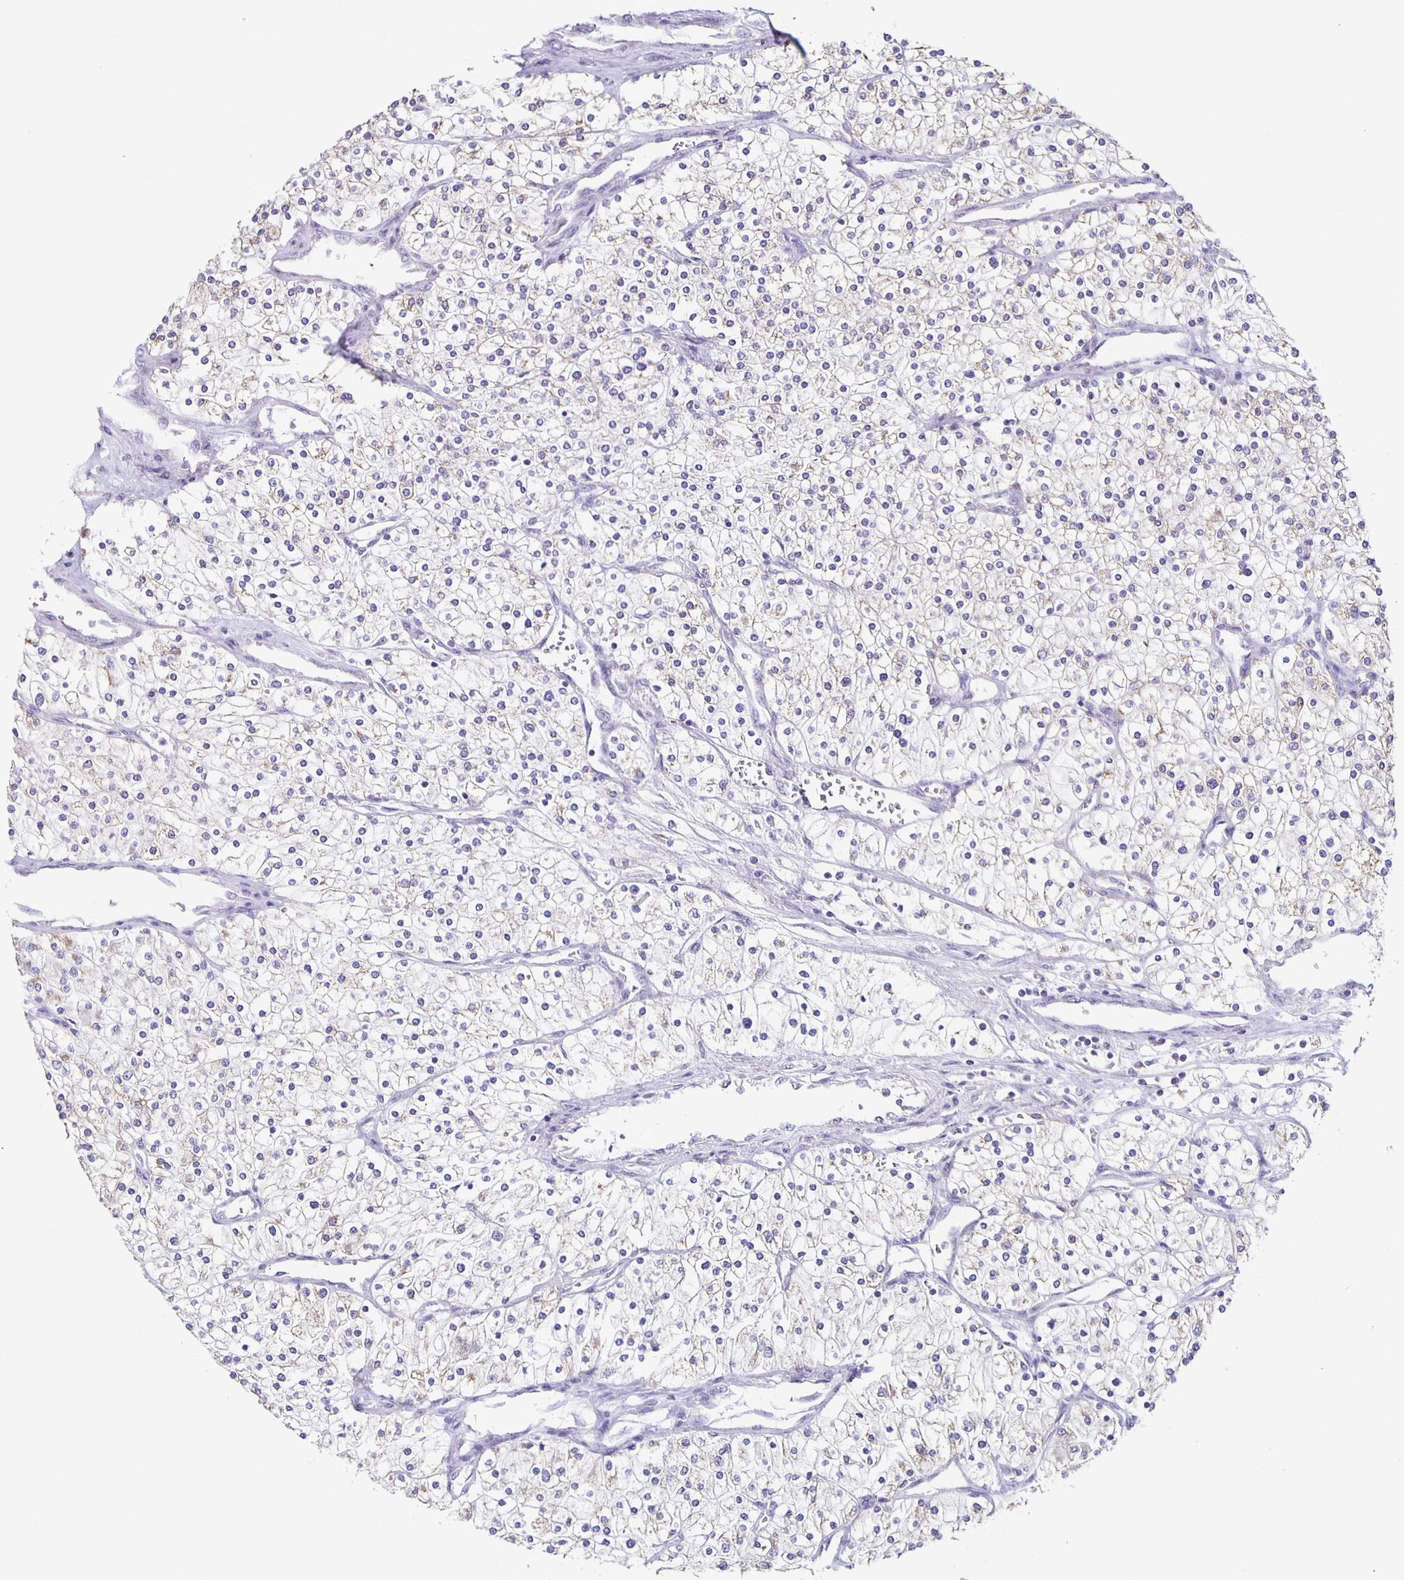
{"staining": {"intensity": "weak", "quantity": "<25%", "location": "cytoplasmic/membranous"}, "tissue": "renal cancer", "cell_type": "Tumor cells", "image_type": "cancer", "snomed": [{"axis": "morphology", "description": "Adenocarcinoma, NOS"}, {"axis": "topography", "description": "Kidney"}], "caption": "Immunohistochemistry (IHC) histopathology image of neoplastic tissue: renal adenocarcinoma stained with DAB demonstrates no significant protein positivity in tumor cells.", "gene": "TPPP", "patient": {"sex": "male", "age": 80}}